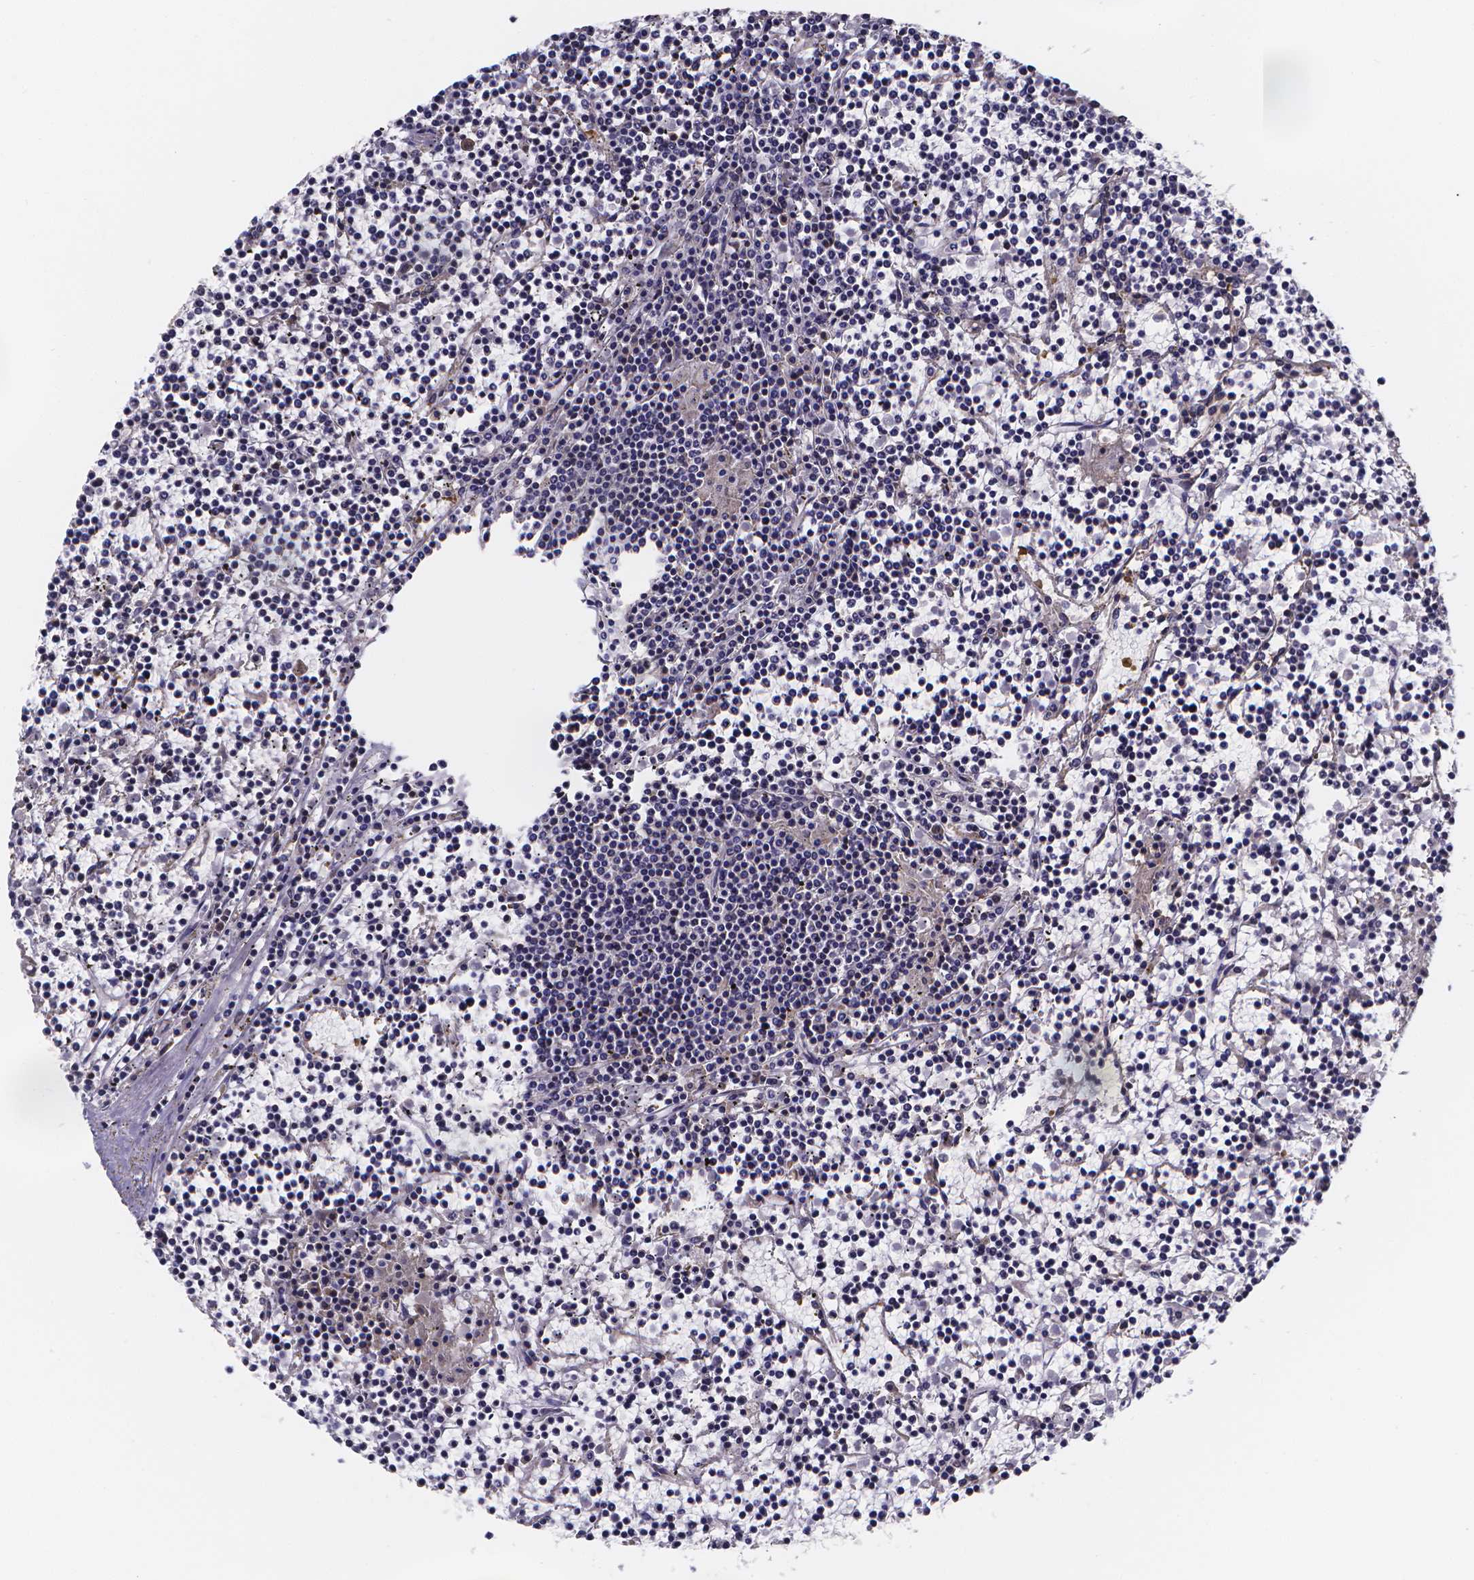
{"staining": {"intensity": "negative", "quantity": "none", "location": "none"}, "tissue": "lymphoma", "cell_type": "Tumor cells", "image_type": "cancer", "snomed": [{"axis": "morphology", "description": "Malignant lymphoma, non-Hodgkin's type, Low grade"}, {"axis": "topography", "description": "Spleen"}], "caption": "An immunohistochemistry image of malignant lymphoma, non-Hodgkin's type (low-grade) is shown. There is no staining in tumor cells of malignant lymphoma, non-Hodgkin's type (low-grade).", "gene": "PAH", "patient": {"sex": "female", "age": 19}}